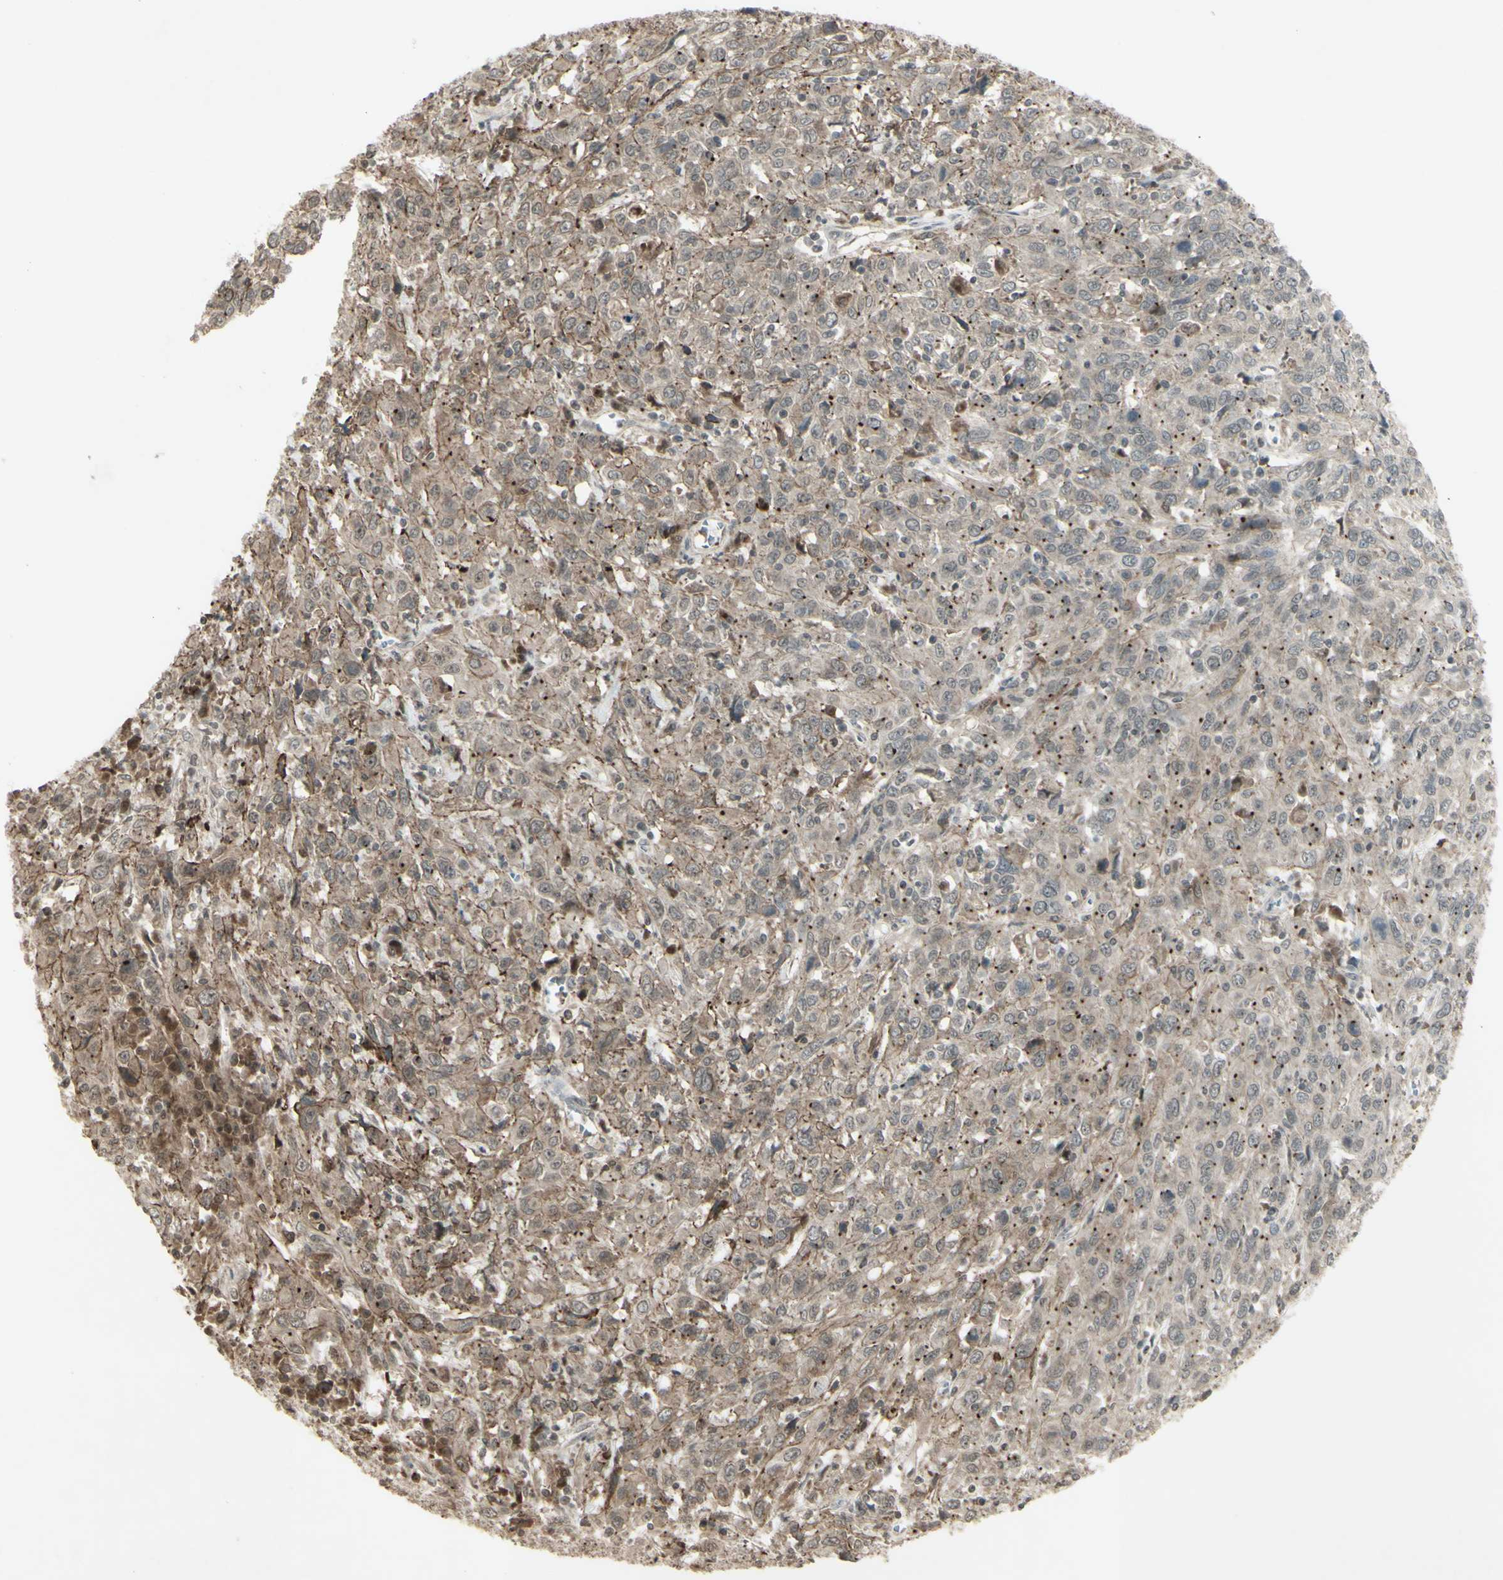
{"staining": {"intensity": "weak", "quantity": ">75%", "location": "cytoplasmic/membranous"}, "tissue": "cervical cancer", "cell_type": "Tumor cells", "image_type": "cancer", "snomed": [{"axis": "morphology", "description": "Squamous cell carcinoma, NOS"}, {"axis": "topography", "description": "Cervix"}], "caption": "Brown immunohistochemical staining in squamous cell carcinoma (cervical) exhibits weak cytoplasmic/membranous expression in about >75% of tumor cells.", "gene": "BLNK", "patient": {"sex": "female", "age": 46}}